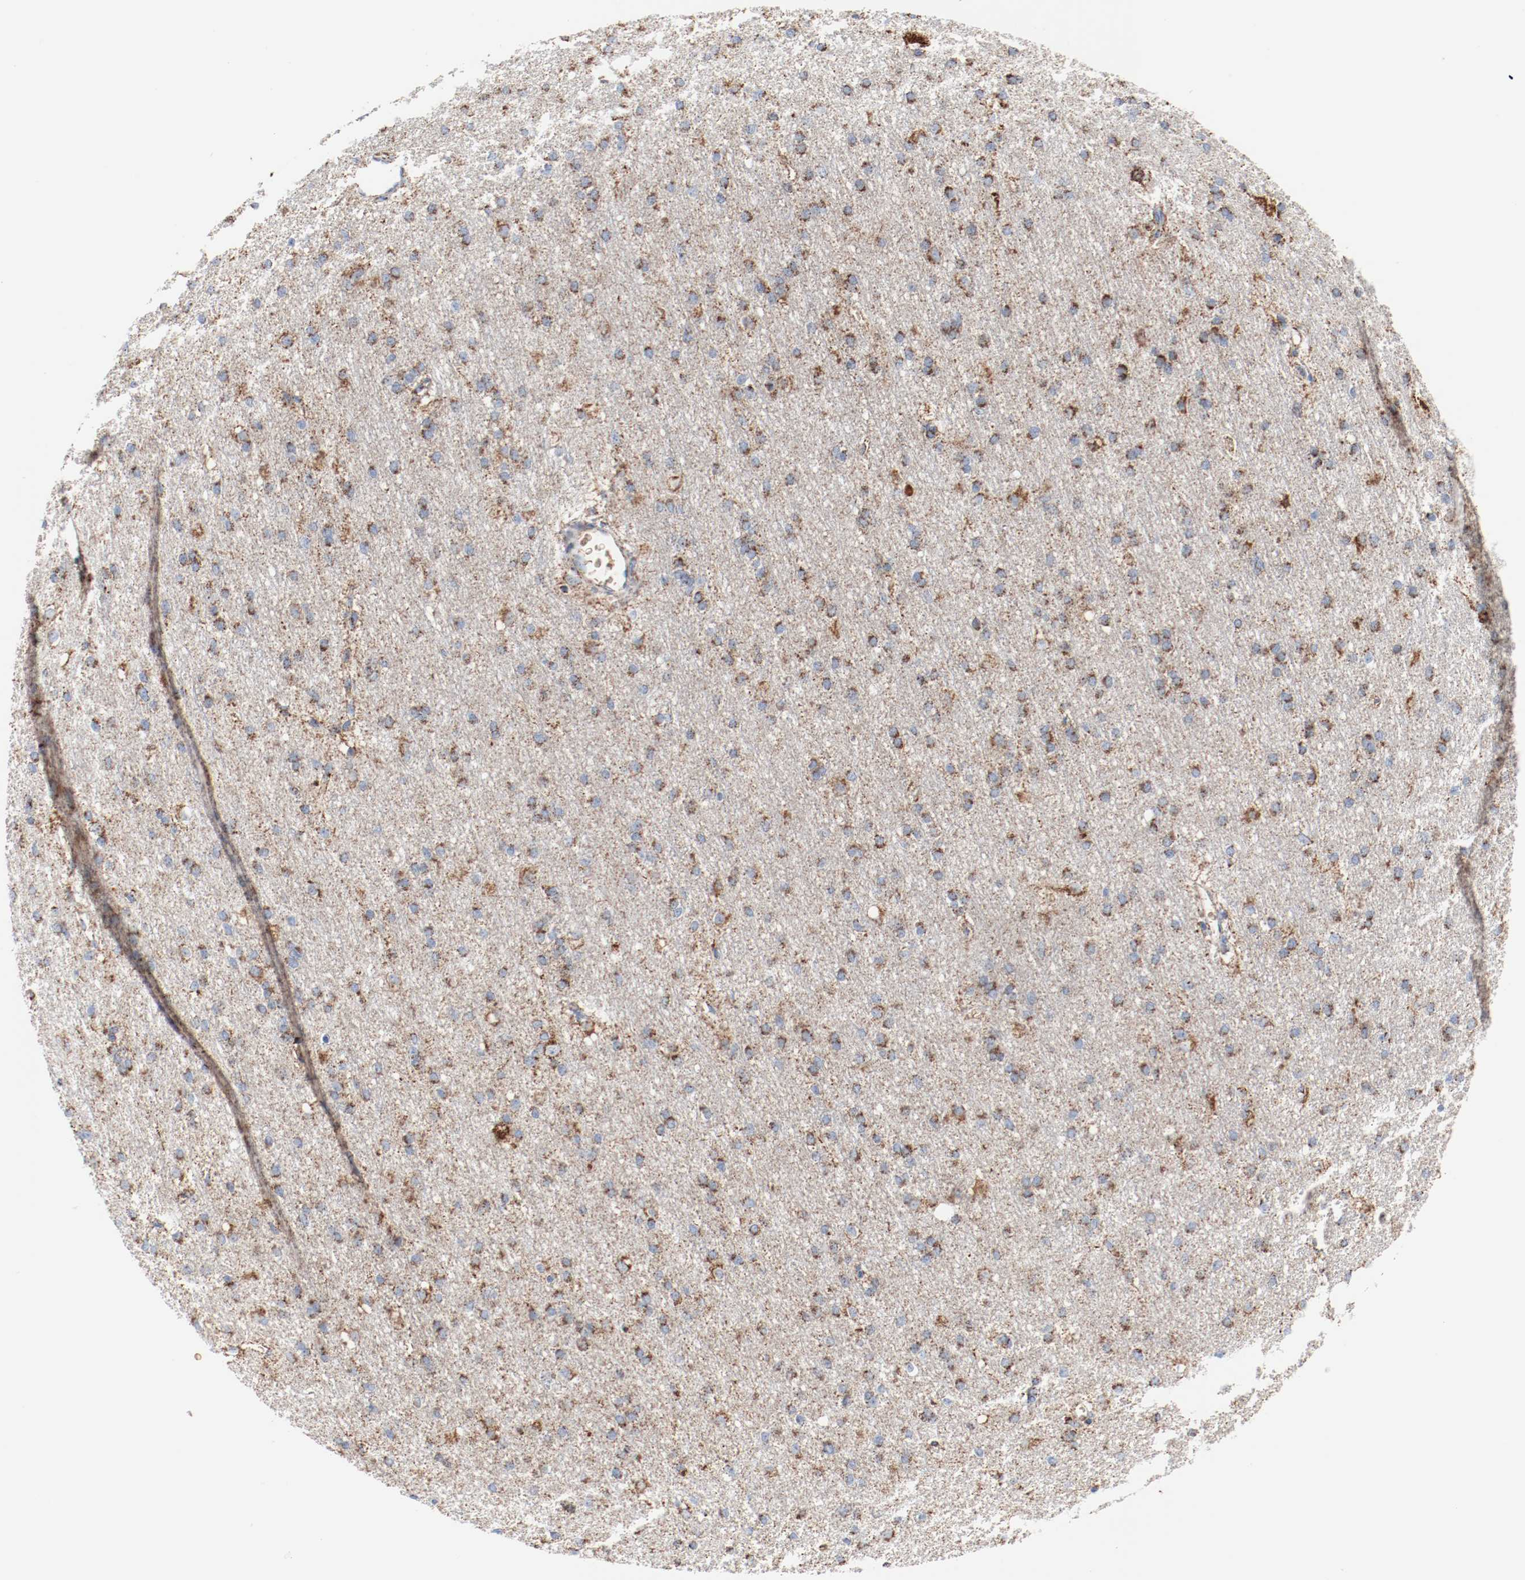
{"staining": {"intensity": "negative", "quantity": "none", "location": "none"}, "tissue": "cerebral cortex", "cell_type": "Endothelial cells", "image_type": "normal", "snomed": [{"axis": "morphology", "description": "Normal tissue, NOS"}, {"axis": "morphology", "description": "Inflammation, NOS"}, {"axis": "topography", "description": "Cerebral cortex"}], "caption": "This image is of benign cerebral cortex stained with immunohistochemistry (IHC) to label a protein in brown with the nuclei are counter-stained blue. There is no staining in endothelial cells. Brightfield microscopy of immunohistochemistry stained with DAB (3,3'-diaminobenzidine) (brown) and hematoxylin (blue), captured at high magnification.", "gene": "NDUFB8", "patient": {"sex": "male", "age": 6}}